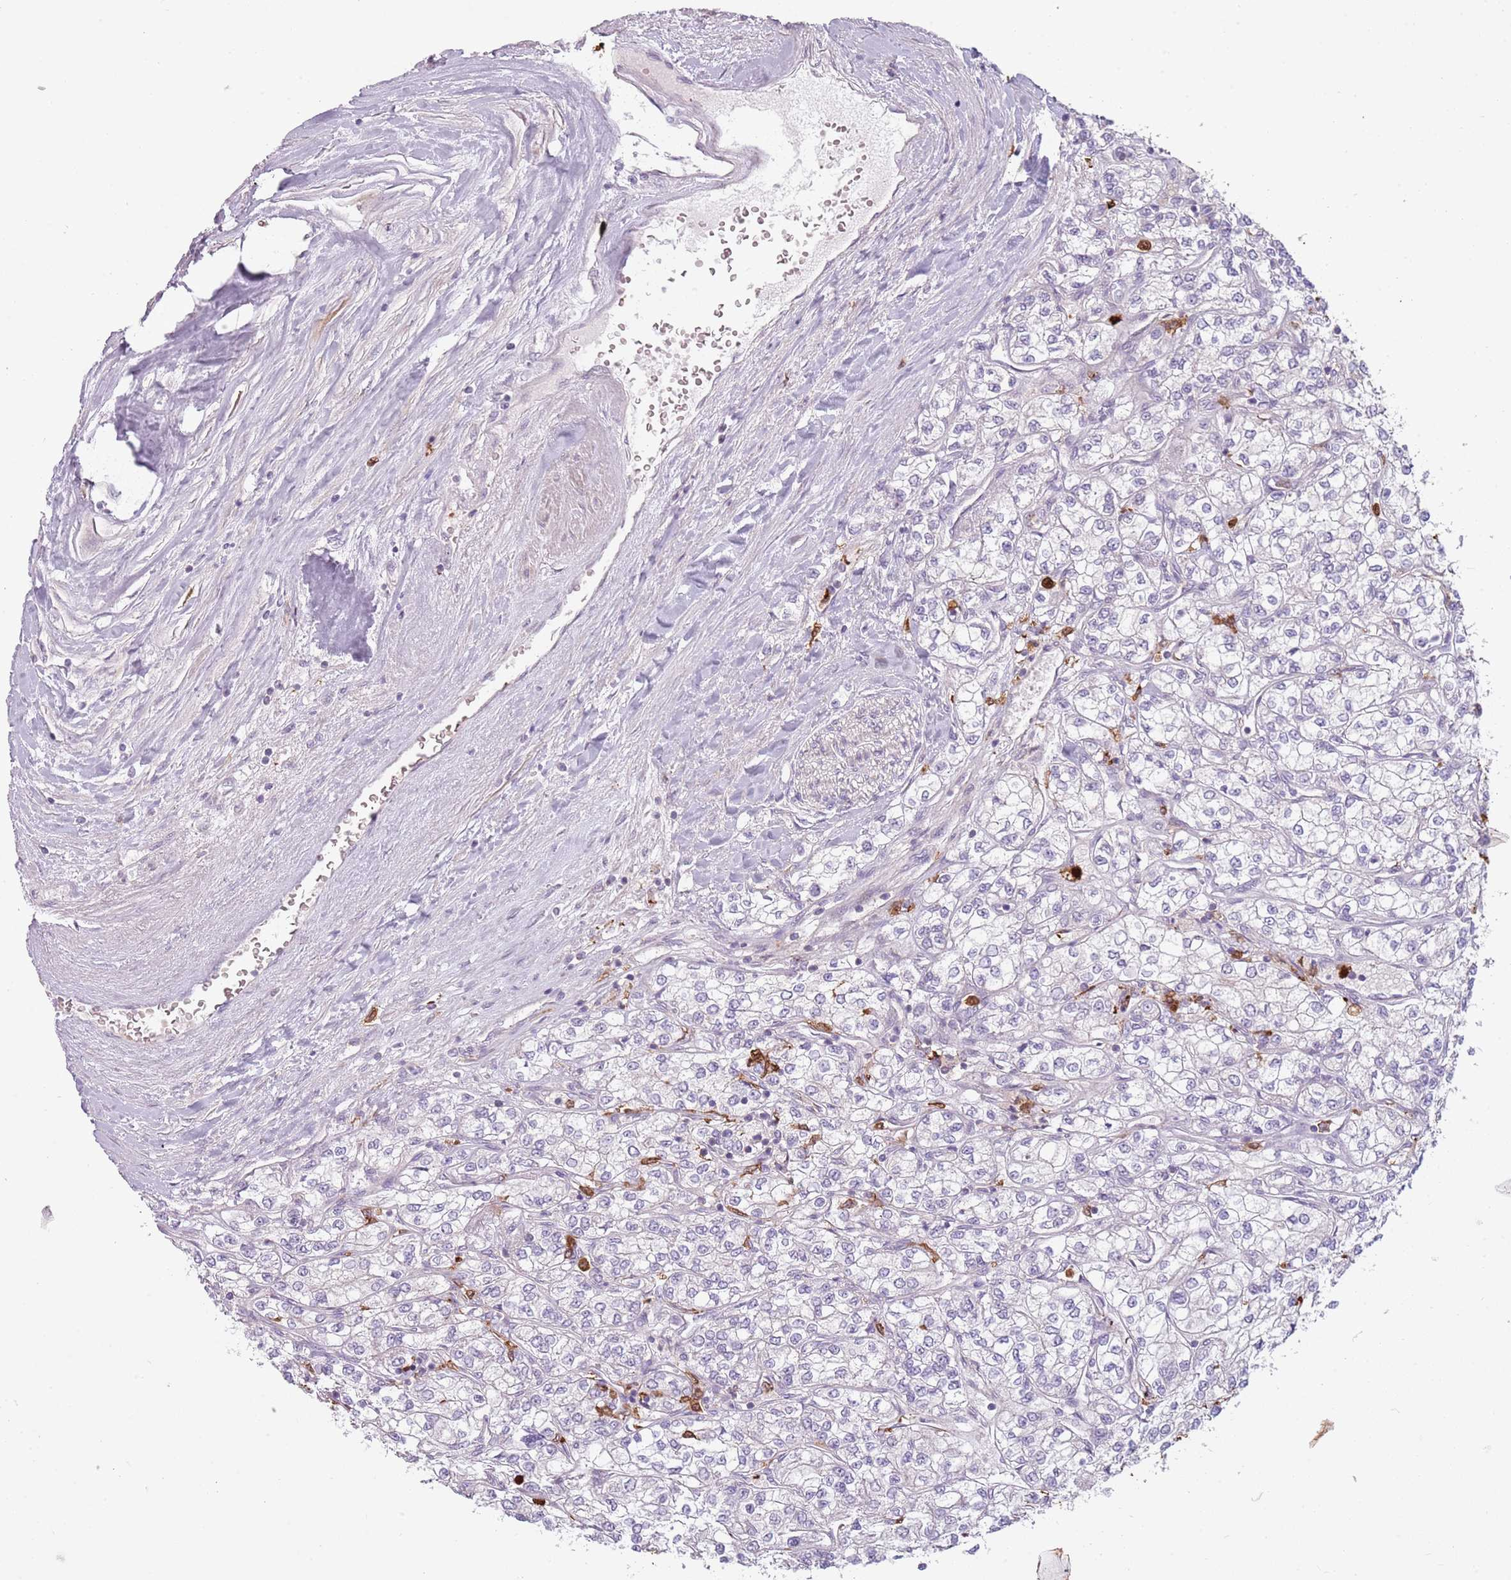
{"staining": {"intensity": "negative", "quantity": "none", "location": "none"}, "tissue": "renal cancer", "cell_type": "Tumor cells", "image_type": "cancer", "snomed": [{"axis": "morphology", "description": "Adenocarcinoma, NOS"}, {"axis": "topography", "description": "Kidney"}], "caption": "Tumor cells are negative for protein expression in human renal cancer. (Immunohistochemistry (ihc), brightfield microscopy, high magnification).", "gene": "SPAG4", "patient": {"sex": "male", "age": 80}}